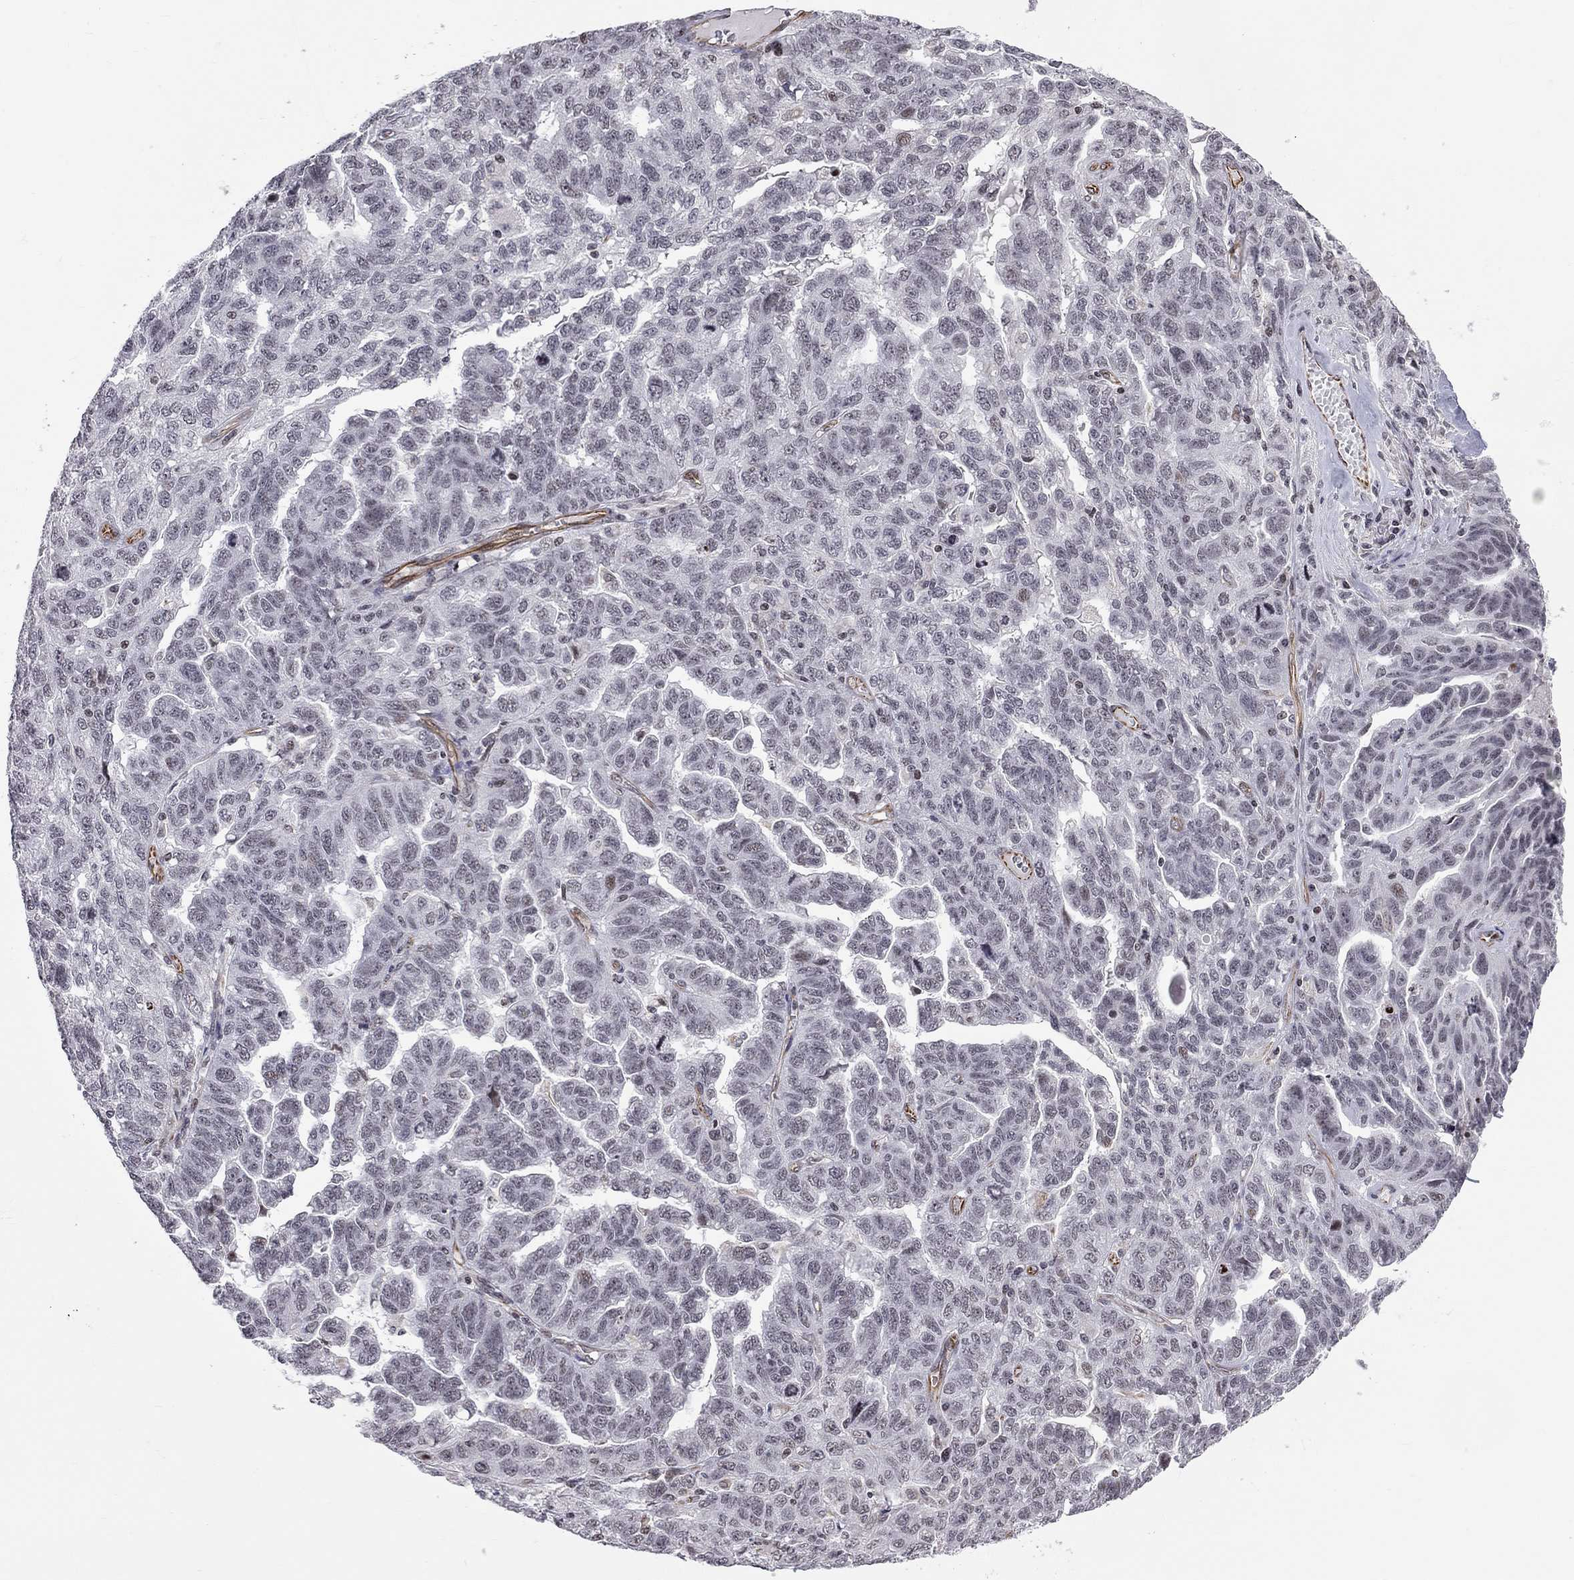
{"staining": {"intensity": "negative", "quantity": "none", "location": "none"}, "tissue": "ovarian cancer", "cell_type": "Tumor cells", "image_type": "cancer", "snomed": [{"axis": "morphology", "description": "Cystadenocarcinoma, serous, NOS"}, {"axis": "topography", "description": "Ovary"}], "caption": "IHC histopathology image of neoplastic tissue: serous cystadenocarcinoma (ovarian) stained with DAB (3,3'-diaminobenzidine) demonstrates no significant protein positivity in tumor cells. (DAB (3,3'-diaminobenzidine) immunohistochemistry (IHC) visualized using brightfield microscopy, high magnification).", "gene": "MTNR1B", "patient": {"sex": "female", "age": 71}}